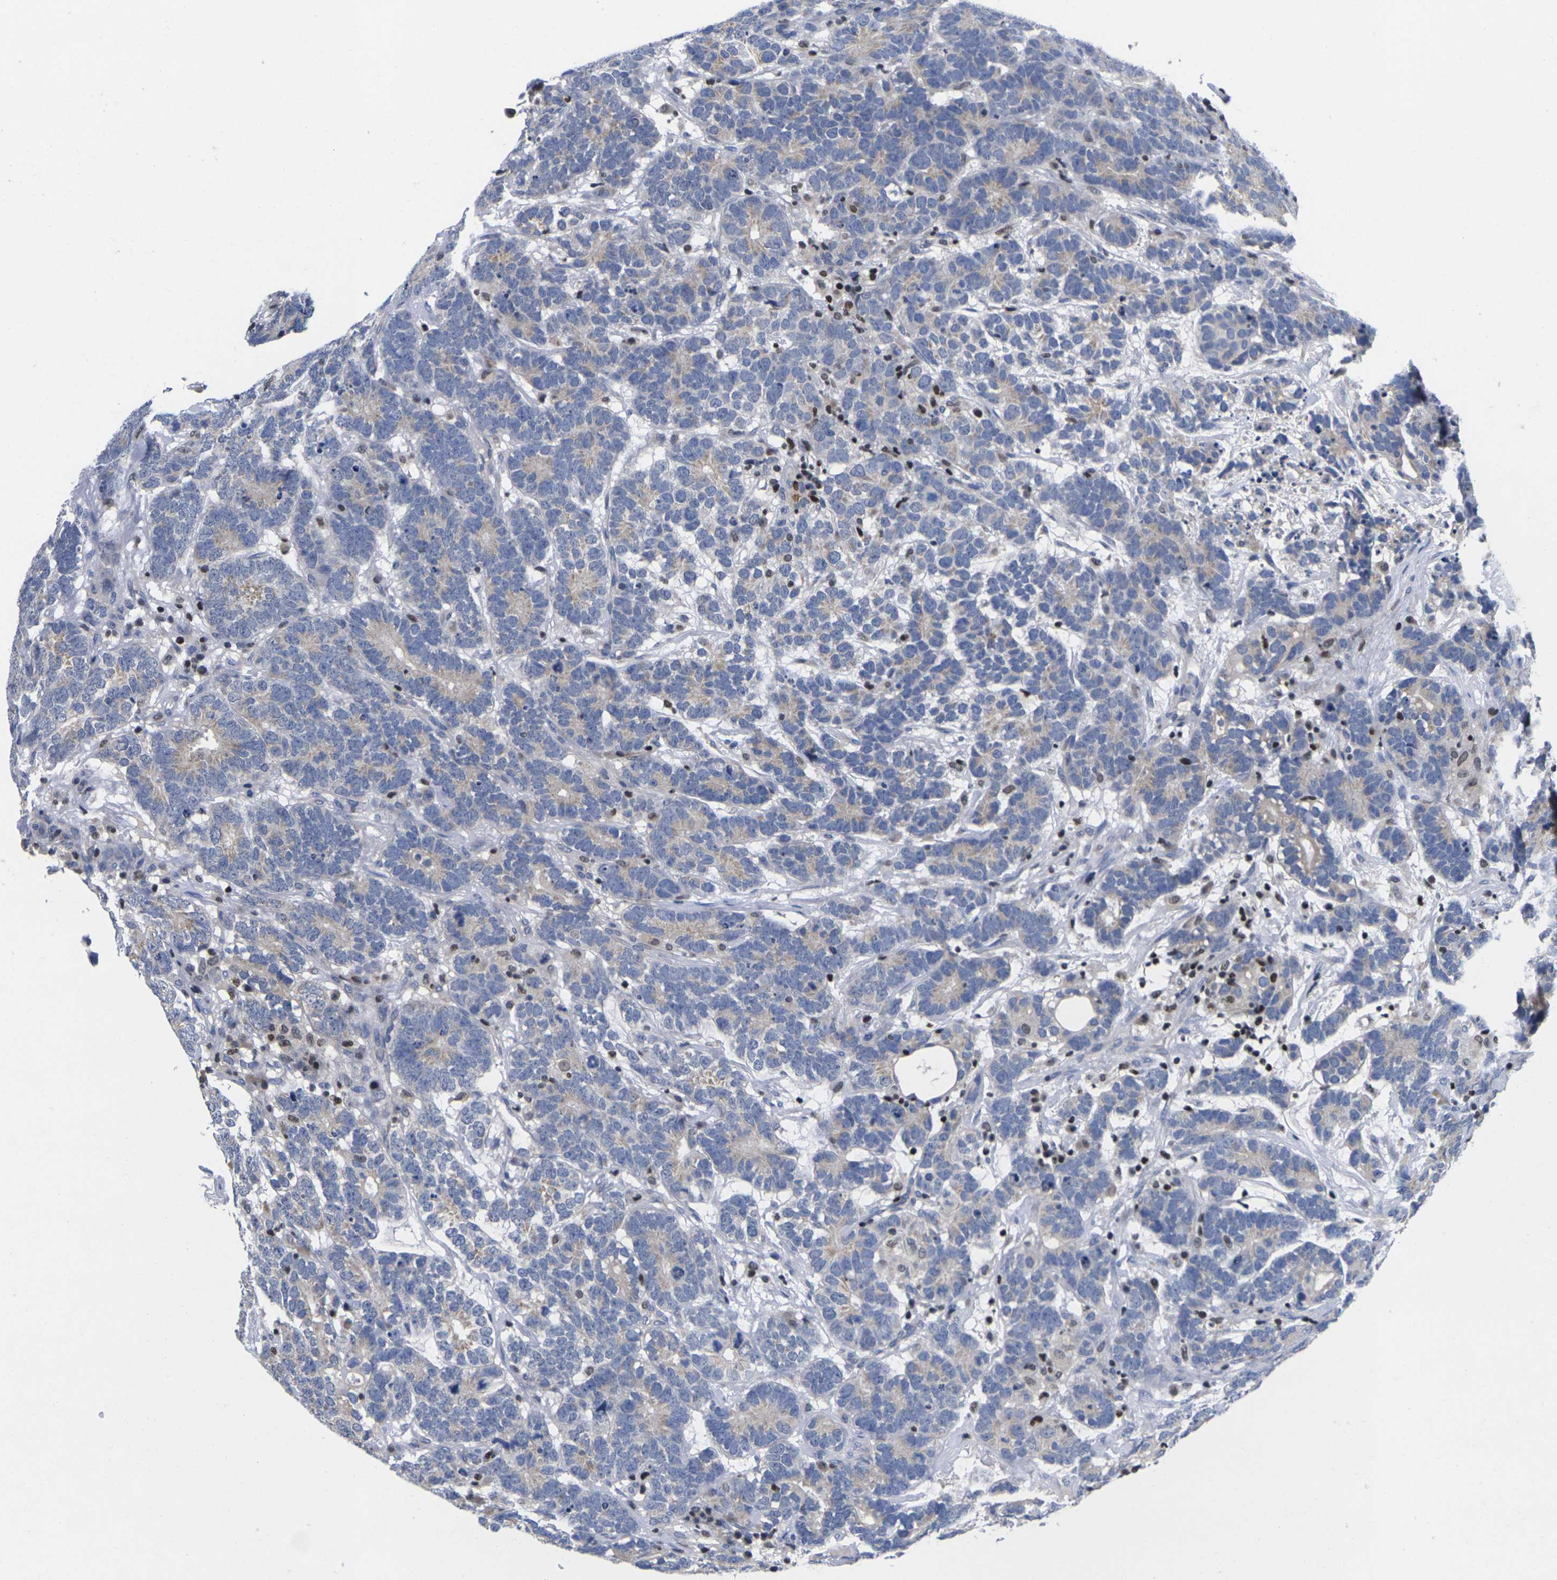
{"staining": {"intensity": "weak", "quantity": "<25%", "location": "cytoplasmic/membranous"}, "tissue": "testis cancer", "cell_type": "Tumor cells", "image_type": "cancer", "snomed": [{"axis": "morphology", "description": "Carcinoma, Embryonal, NOS"}, {"axis": "topography", "description": "Testis"}], "caption": "A histopathology image of human testis embryonal carcinoma is negative for staining in tumor cells. Brightfield microscopy of immunohistochemistry stained with DAB (3,3'-diaminobenzidine) (brown) and hematoxylin (blue), captured at high magnification.", "gene": "IKZF1", "patient": {"sex": "male", "age": 26}}